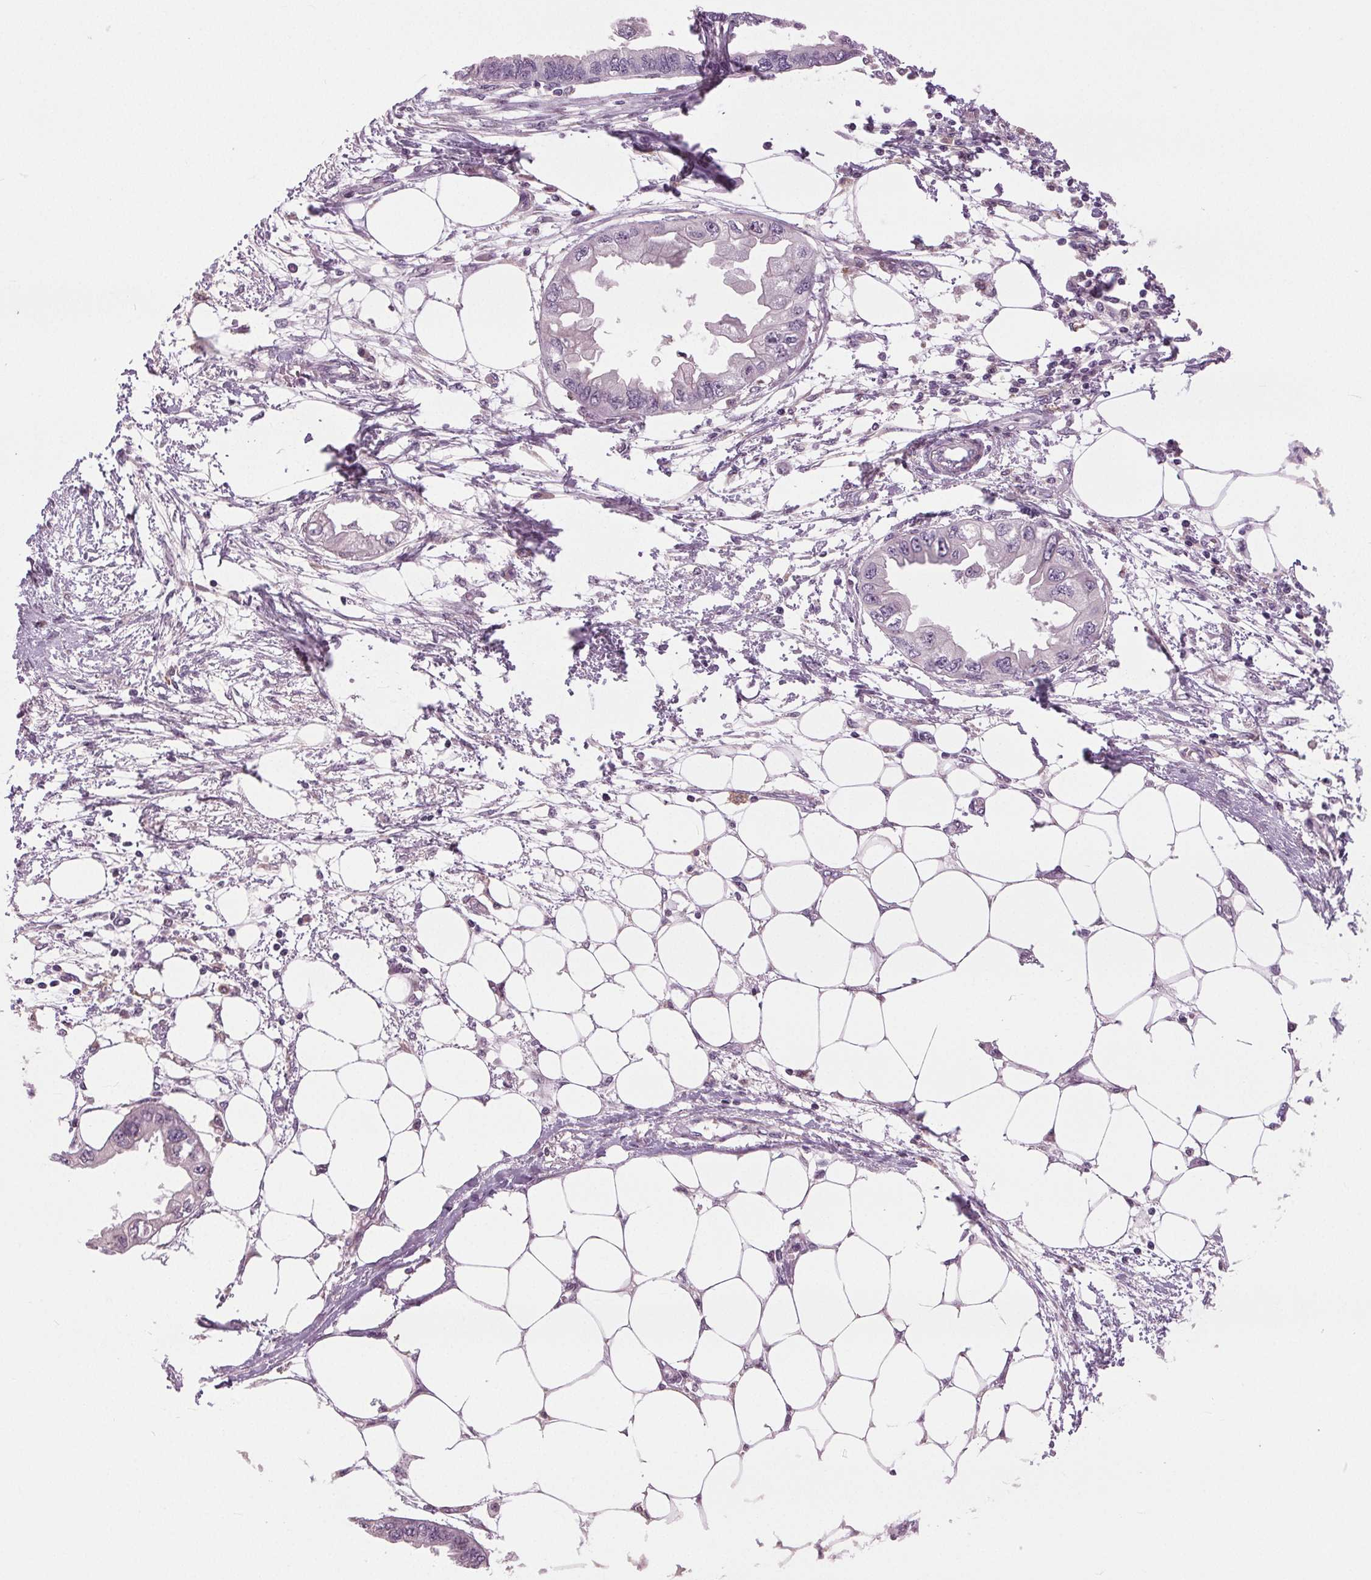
{"staining": {"intensity": "negative", "quantity": "none", "location": "none"}, "tissue": "endometrial cancer", "cell_type": "Tumor cells", "image_type": "cancer", "snomed": [{"axis": "morphology", "description": "Adenocarcinoma, NOS"}, {"axis": "morphology", "description": "Adenocarcinoma, metastatic, NOS"}, {"axis": "topography", "description": "Adipose tissue"}, {"axis": "topography", "description": "Endometrium"}], "caption": "An image of human endometrial adenocarcinoma is negative for staining in tumor cells.", "gene": "BSDC1", "patient": {"sex": "female", "age": 67}}